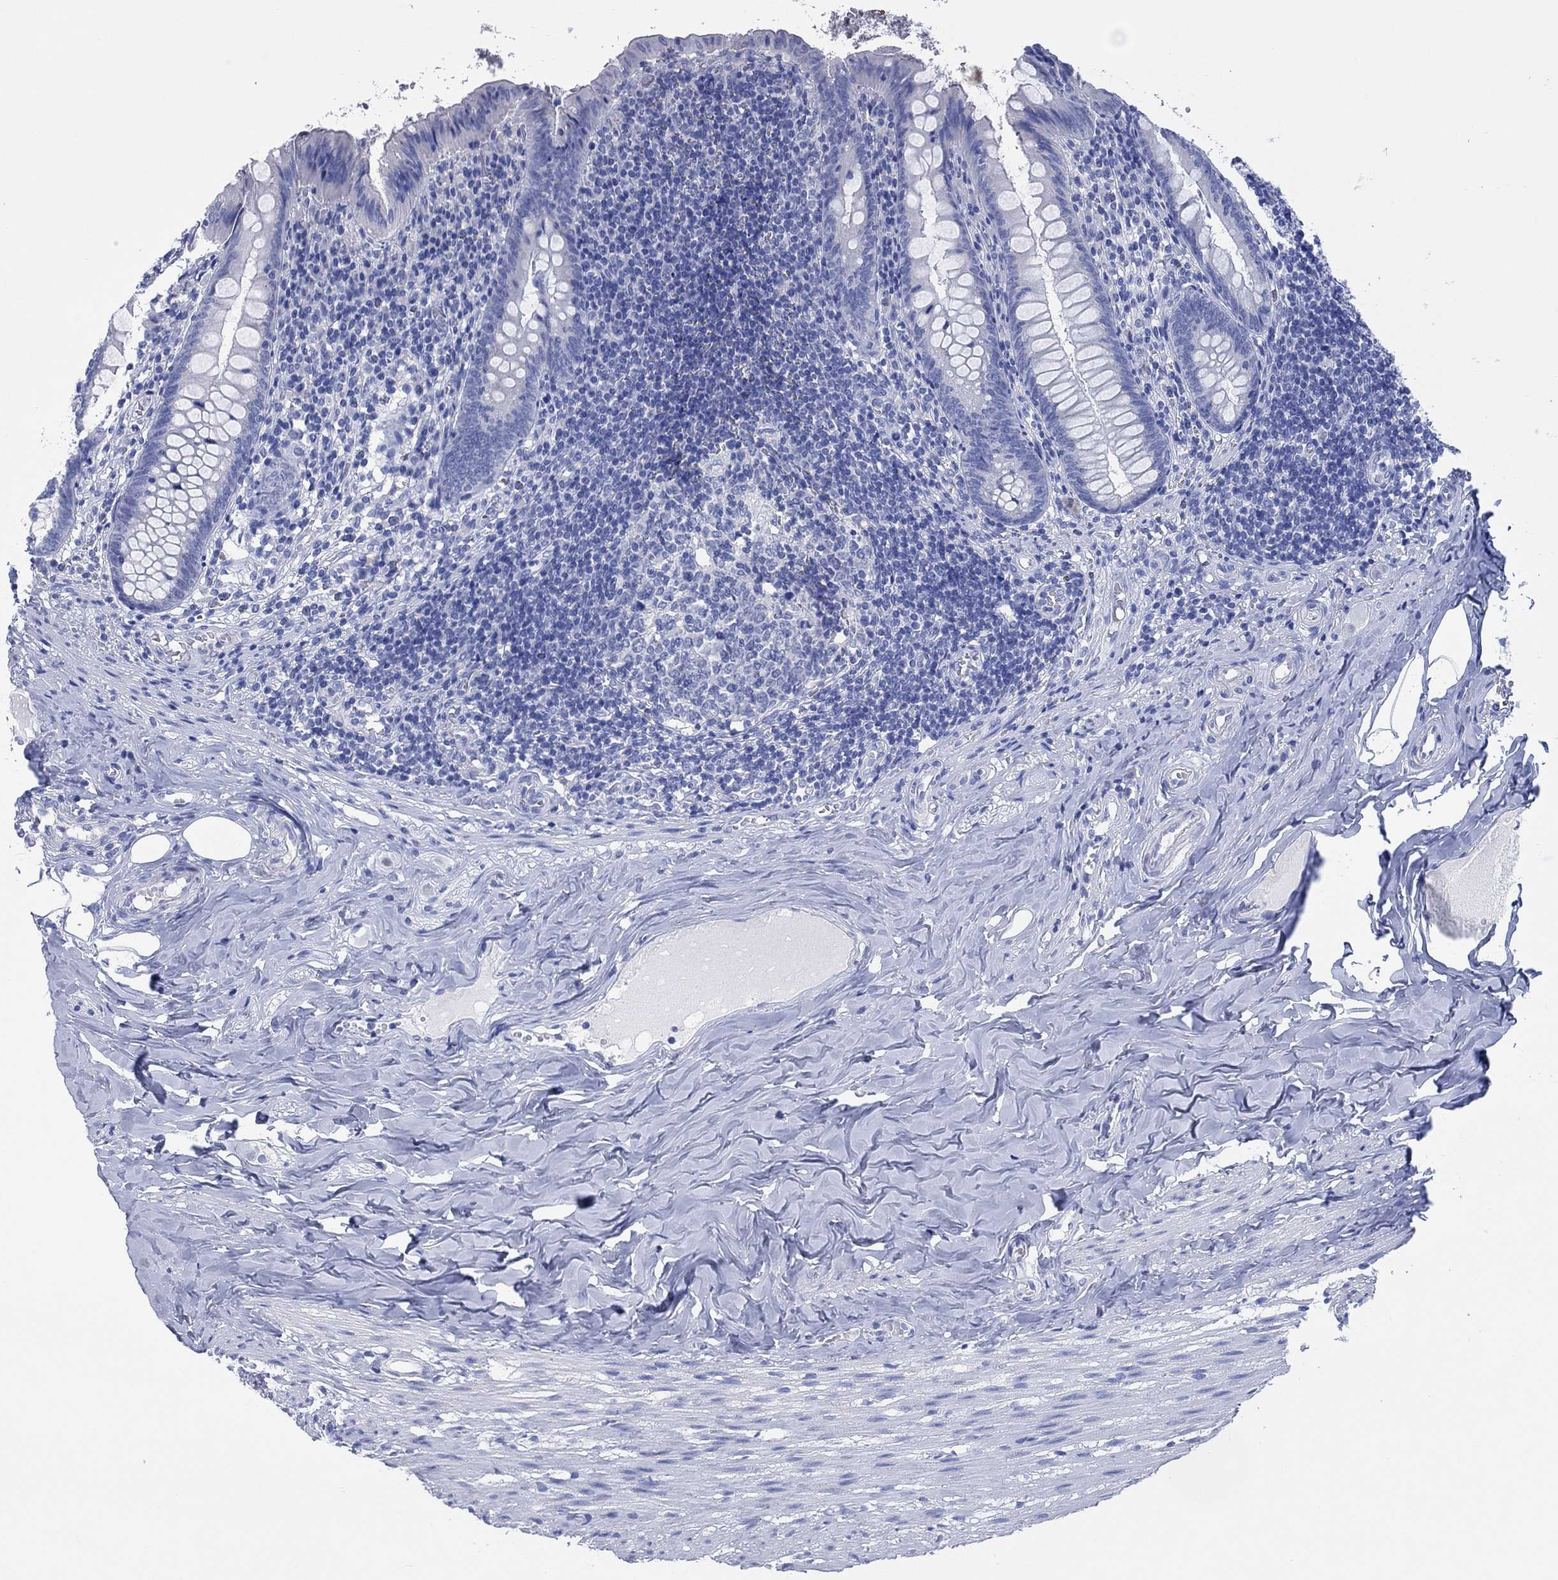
{"staining": {"intensity": "negative", "quantity": "none", "location": "none"}, "tissue": "appendix", "cell_type": "Glandular cells", "image_type": "normal", "snomed": [{"axis": "morphology", "description": "Normal tissue, NOS"}, {"axis": "topography", "description": "Appendix"}], "caption": "Appendix stained for a protein using IHC shows no staining glandular cells.", "gene": "ERICH3", "patient": {"sex": "female", "age": 23}}